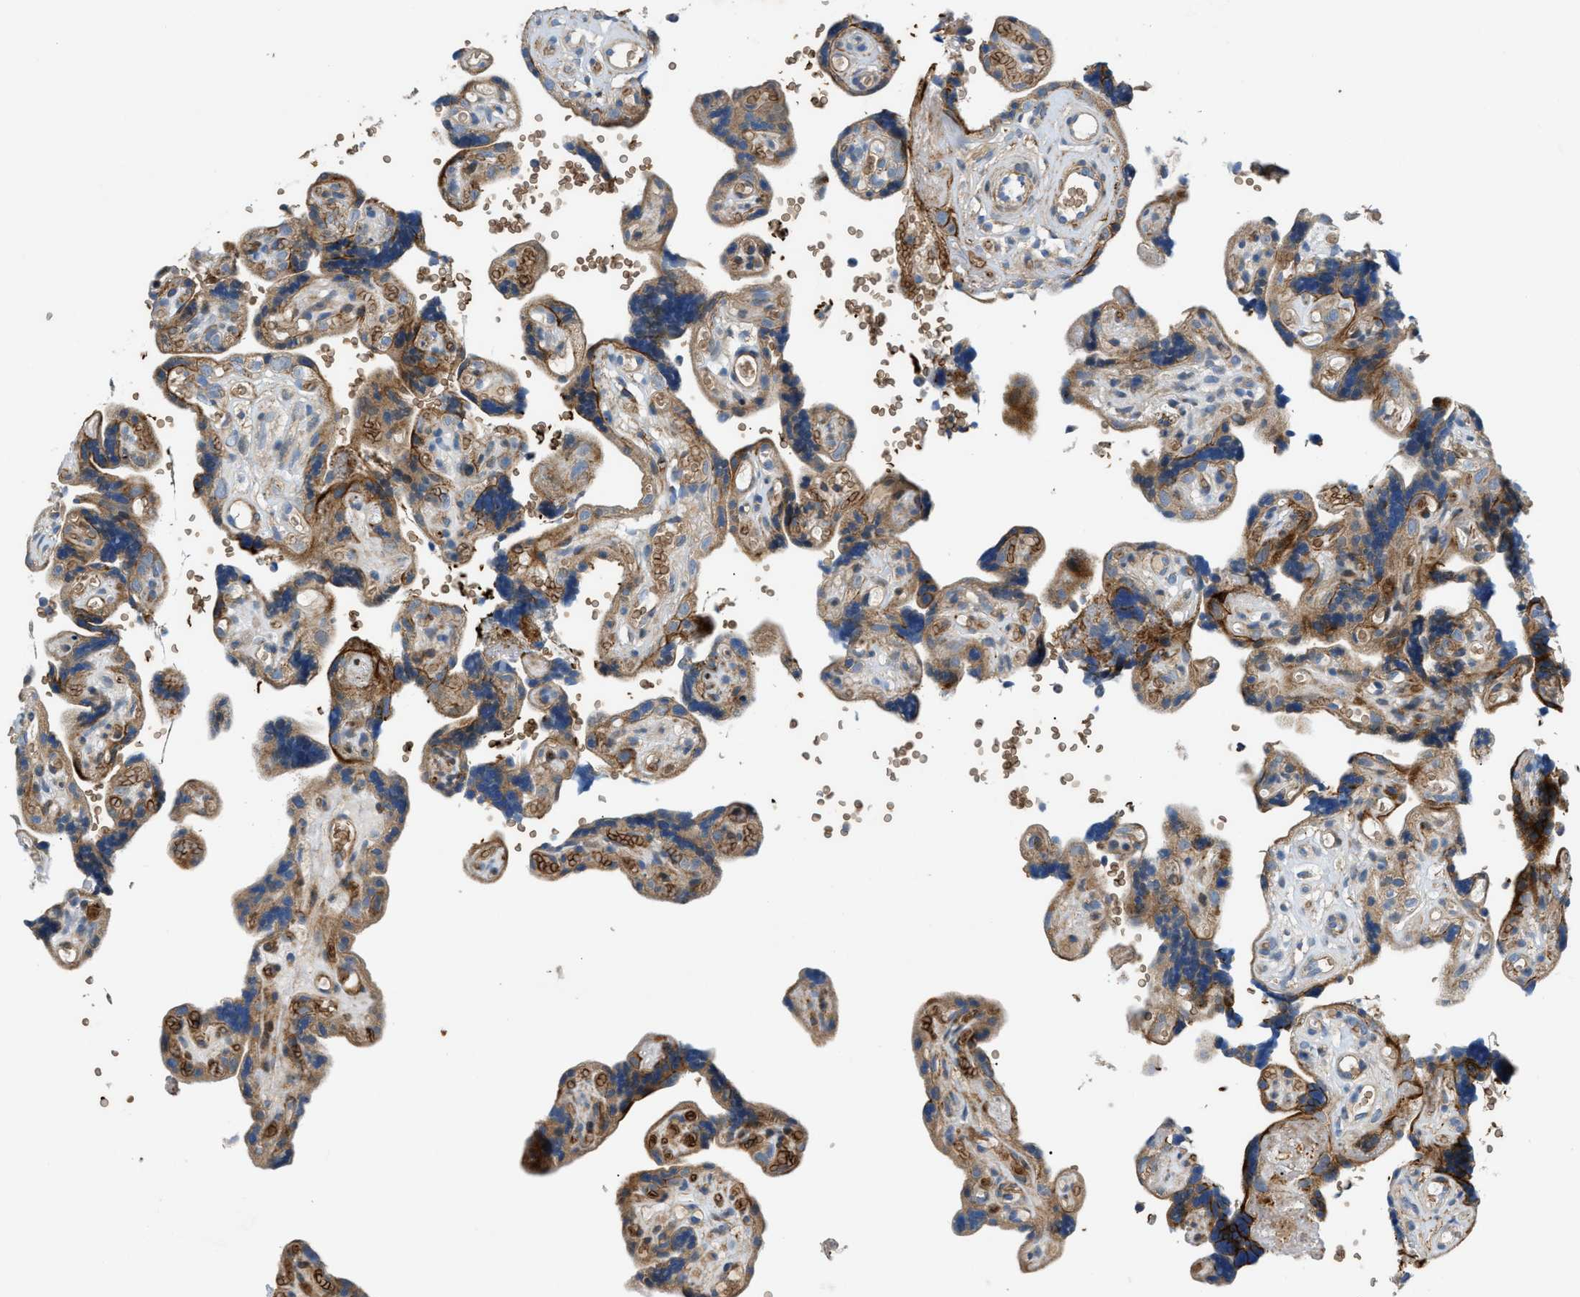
{"staining": {"intensity": "strong", "quantity": "25%-75%", "location": "cytoplasmic/membranous"}, "tissue": "placenta", "cell_type": "Decidual cells", "image_type": "normal", "snomed": [{"axis": "morphology", "description": "Normal tissue, NOS"}, {"axis": "topography", "description": "Placenta"}], "caption": "Immunohistochemistry histopathology image of normal placenta: human placenta stained using immunohistochemistry (IHC) displays high levels of strong protein expression localized specifically in the cytoplasmic/membranous of decidual cells, appearing as a cytoplasmic/membranous brown color.", "gene": "DHODH", "patient": {"sex": "female", "age": 30}}